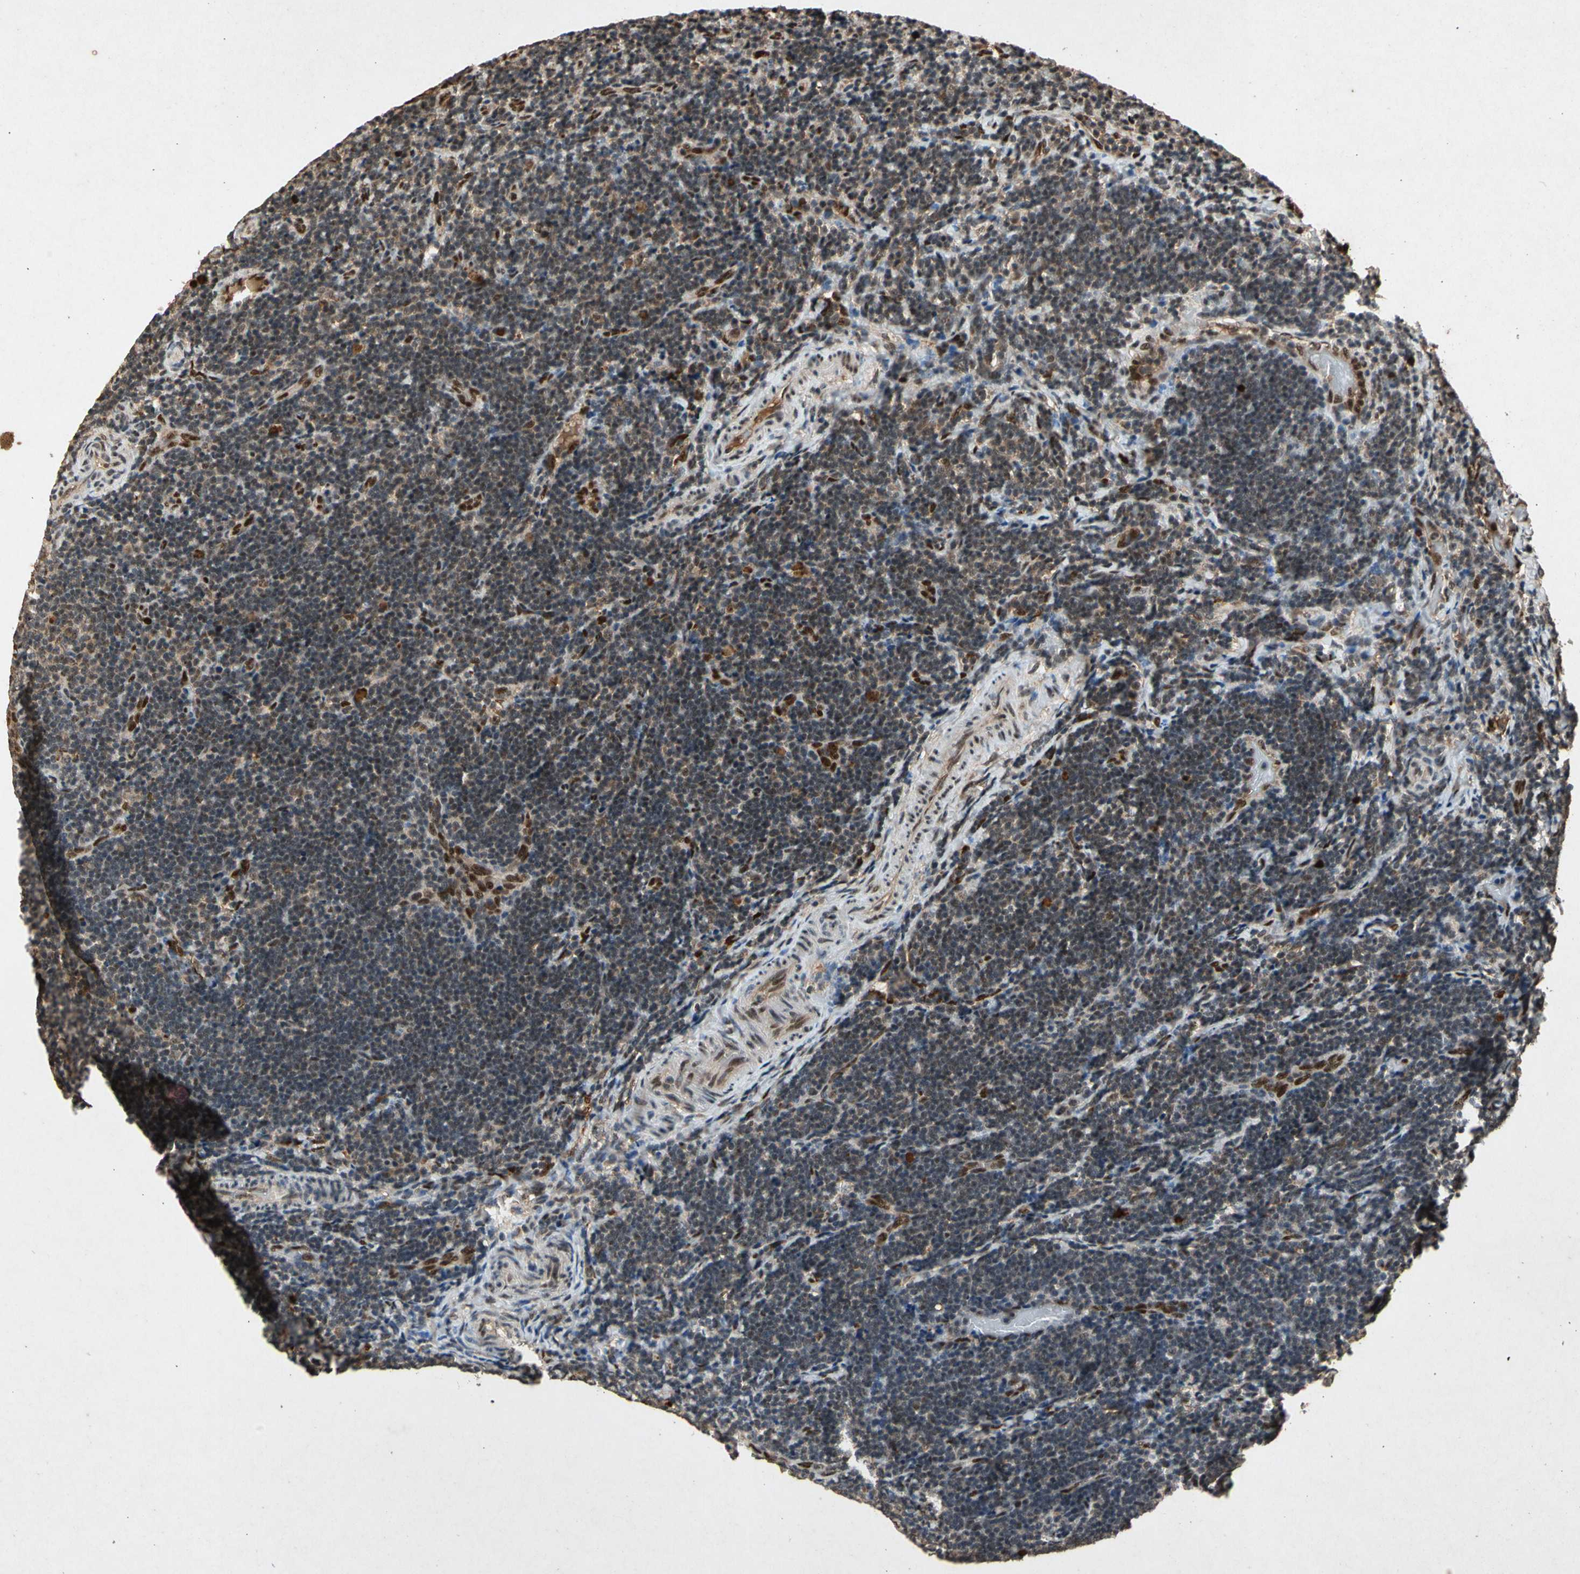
{"staining": {"intensity": "weak", "quantity": "25%-75%", "location": "cytoplasmic/membranous,nuclear"}, "tissue": "lymph node", "cell_type": "Germinal center cells", "image_type": "normal", "snomed": [{"axis": "morphology", "description": "Normal tissue, NOS"}, {"axis": "topography", "description": "Lymph node"}], "caption": "IHC photomicrograph of normal human lymph node stained for a protein (brown), which shows low levels of weak cytoplasmic/membranous,nuclear staining in about 25%-75% of germinal center cells.", "gene": "PML", "patient": {"sex": "female", "age": 14}}